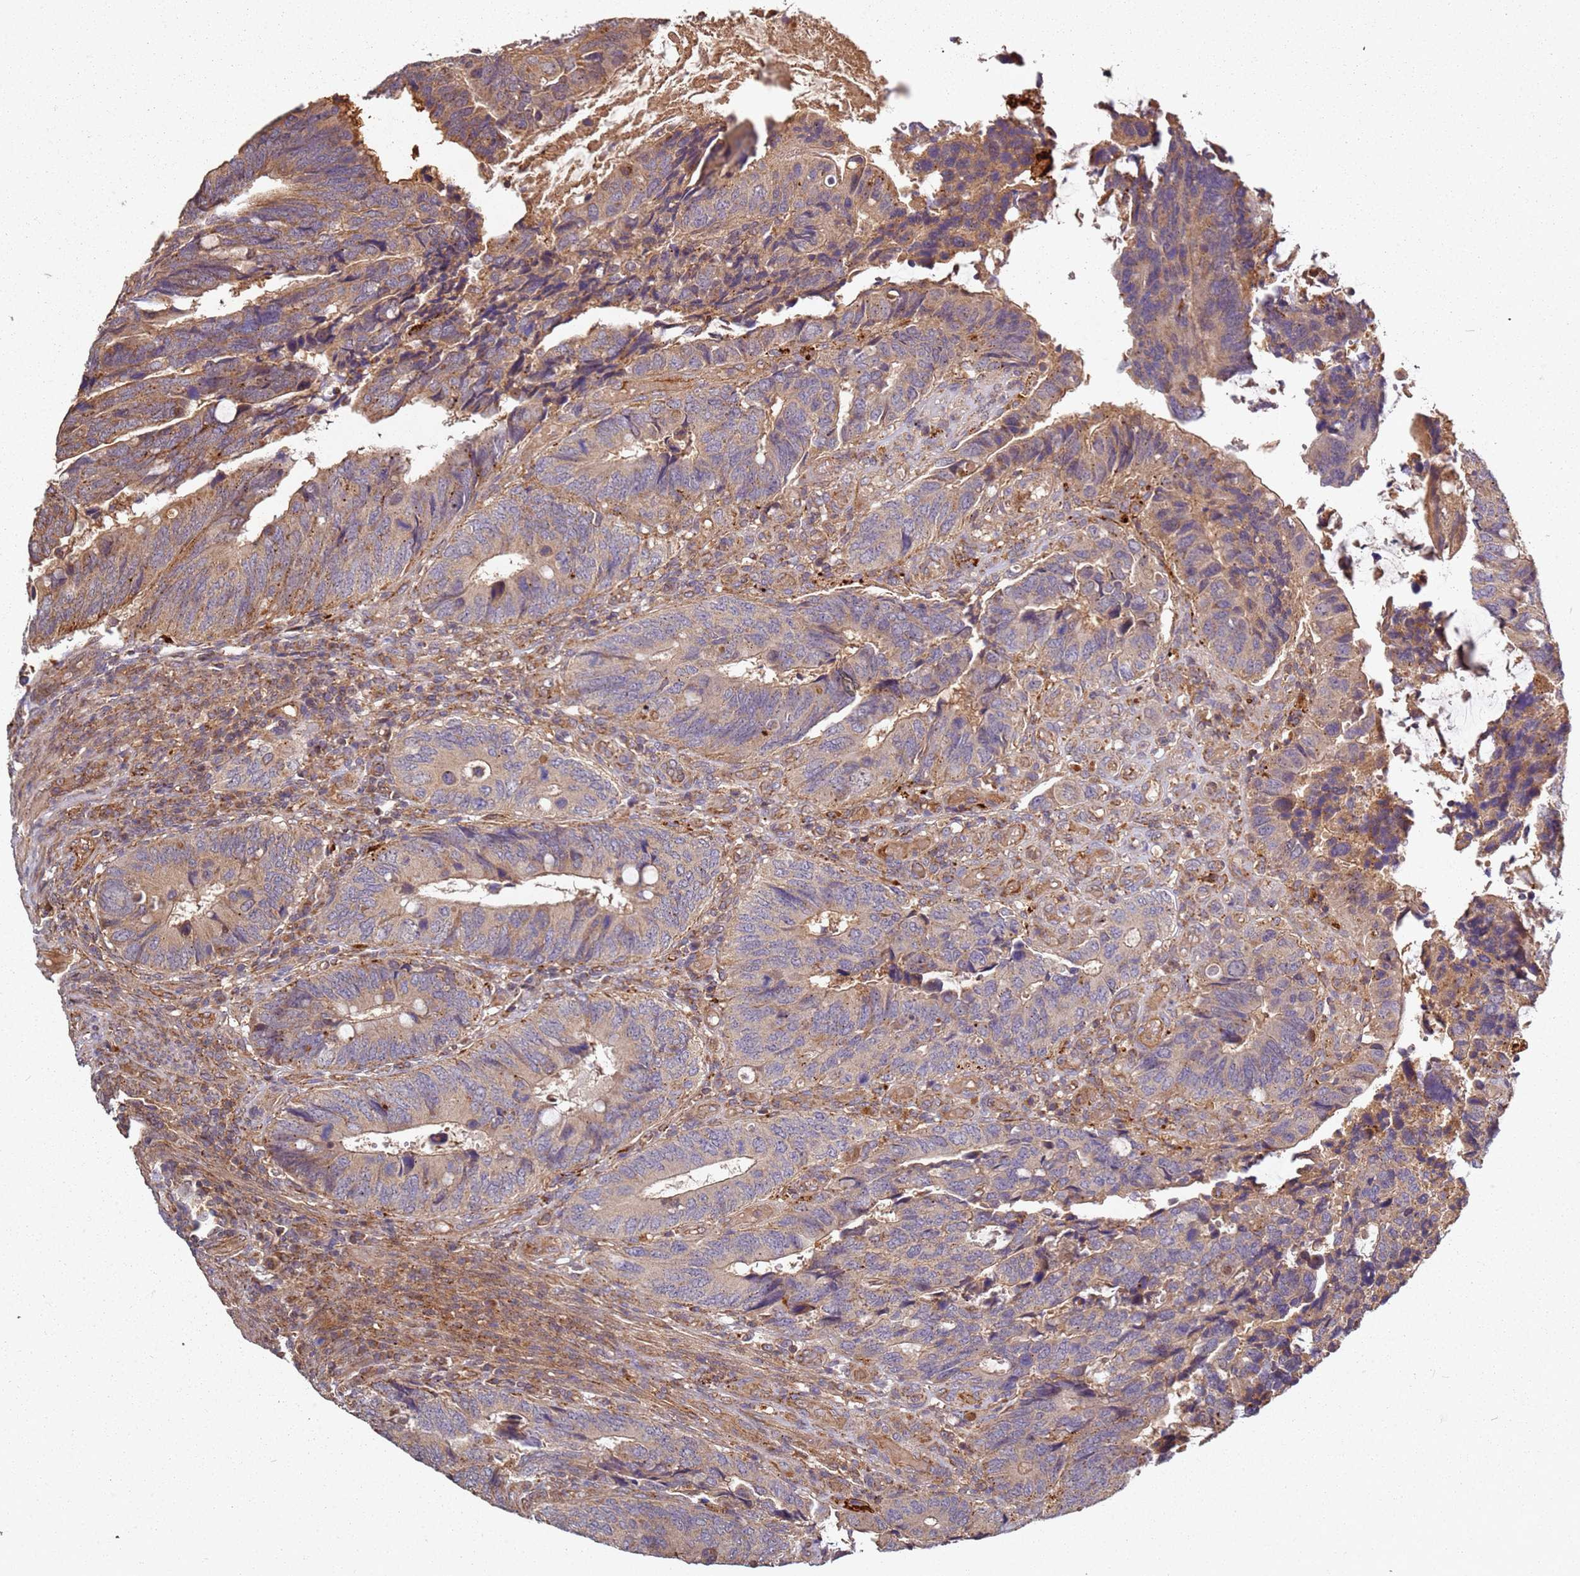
{"staining": {"intensity": "weak", "quantity": ">75%", "location": "cytoplasmic/membranous"}, "tissue": "colorectal cancer", "cell_type": "Tumor cells", "image_type": "cancer", "snomed": [{"axis": "morphology", "description": "Adenocarcinoma, NOS"}, {"axis": "topography", "description": "Colon"}], "caption": "Colorectal cancer stained with IHC exhibits weak cytoplasmic/membranous positivity in about >75% of tumor cells.", "gene": "SCGB2B2", "patient": {"sex": "male", "age": 87}}